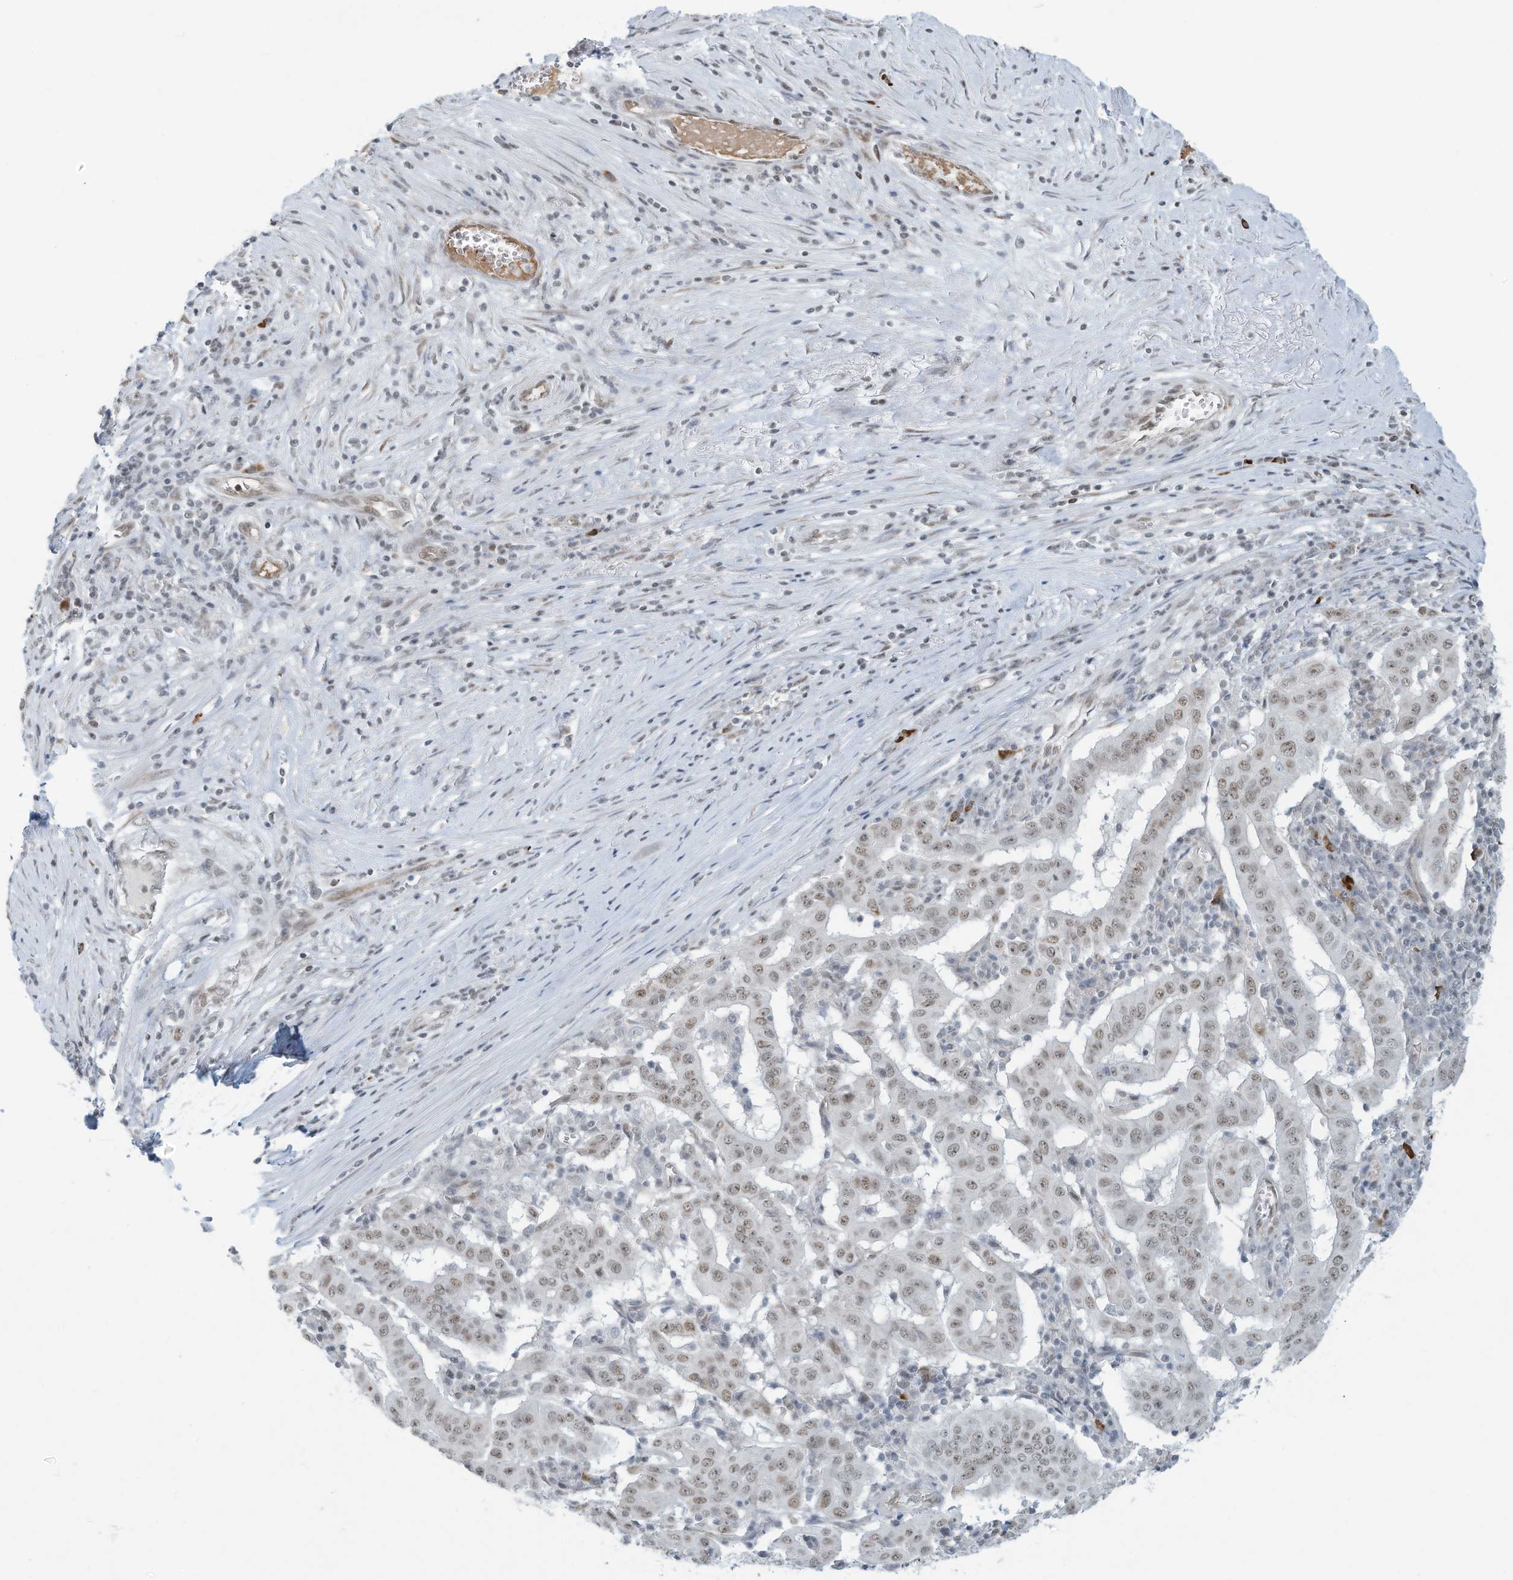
{"staining": {"intensity": "moderate", "quantity": ">75%", "location": "nuclear"}, "tissue": "pancreatic cancer", "cell_type": "Tumor cells", "image_type": "cancer", "snomed": [{"axis": "morphology", "description": "Adenocarcinoma, NOS"}, {"axis": "topography", "description": "Pancreas"}], "caption": "Tumor cells show medium levels of moderate nuclear expression in approximately >75% of cells in human adenocarcinoma (pancreatic). The protein is shown in brown color, while the nuclei are stained blue.", "gene": "SARNP", "patient": {"sex": "male", "age": 63}}